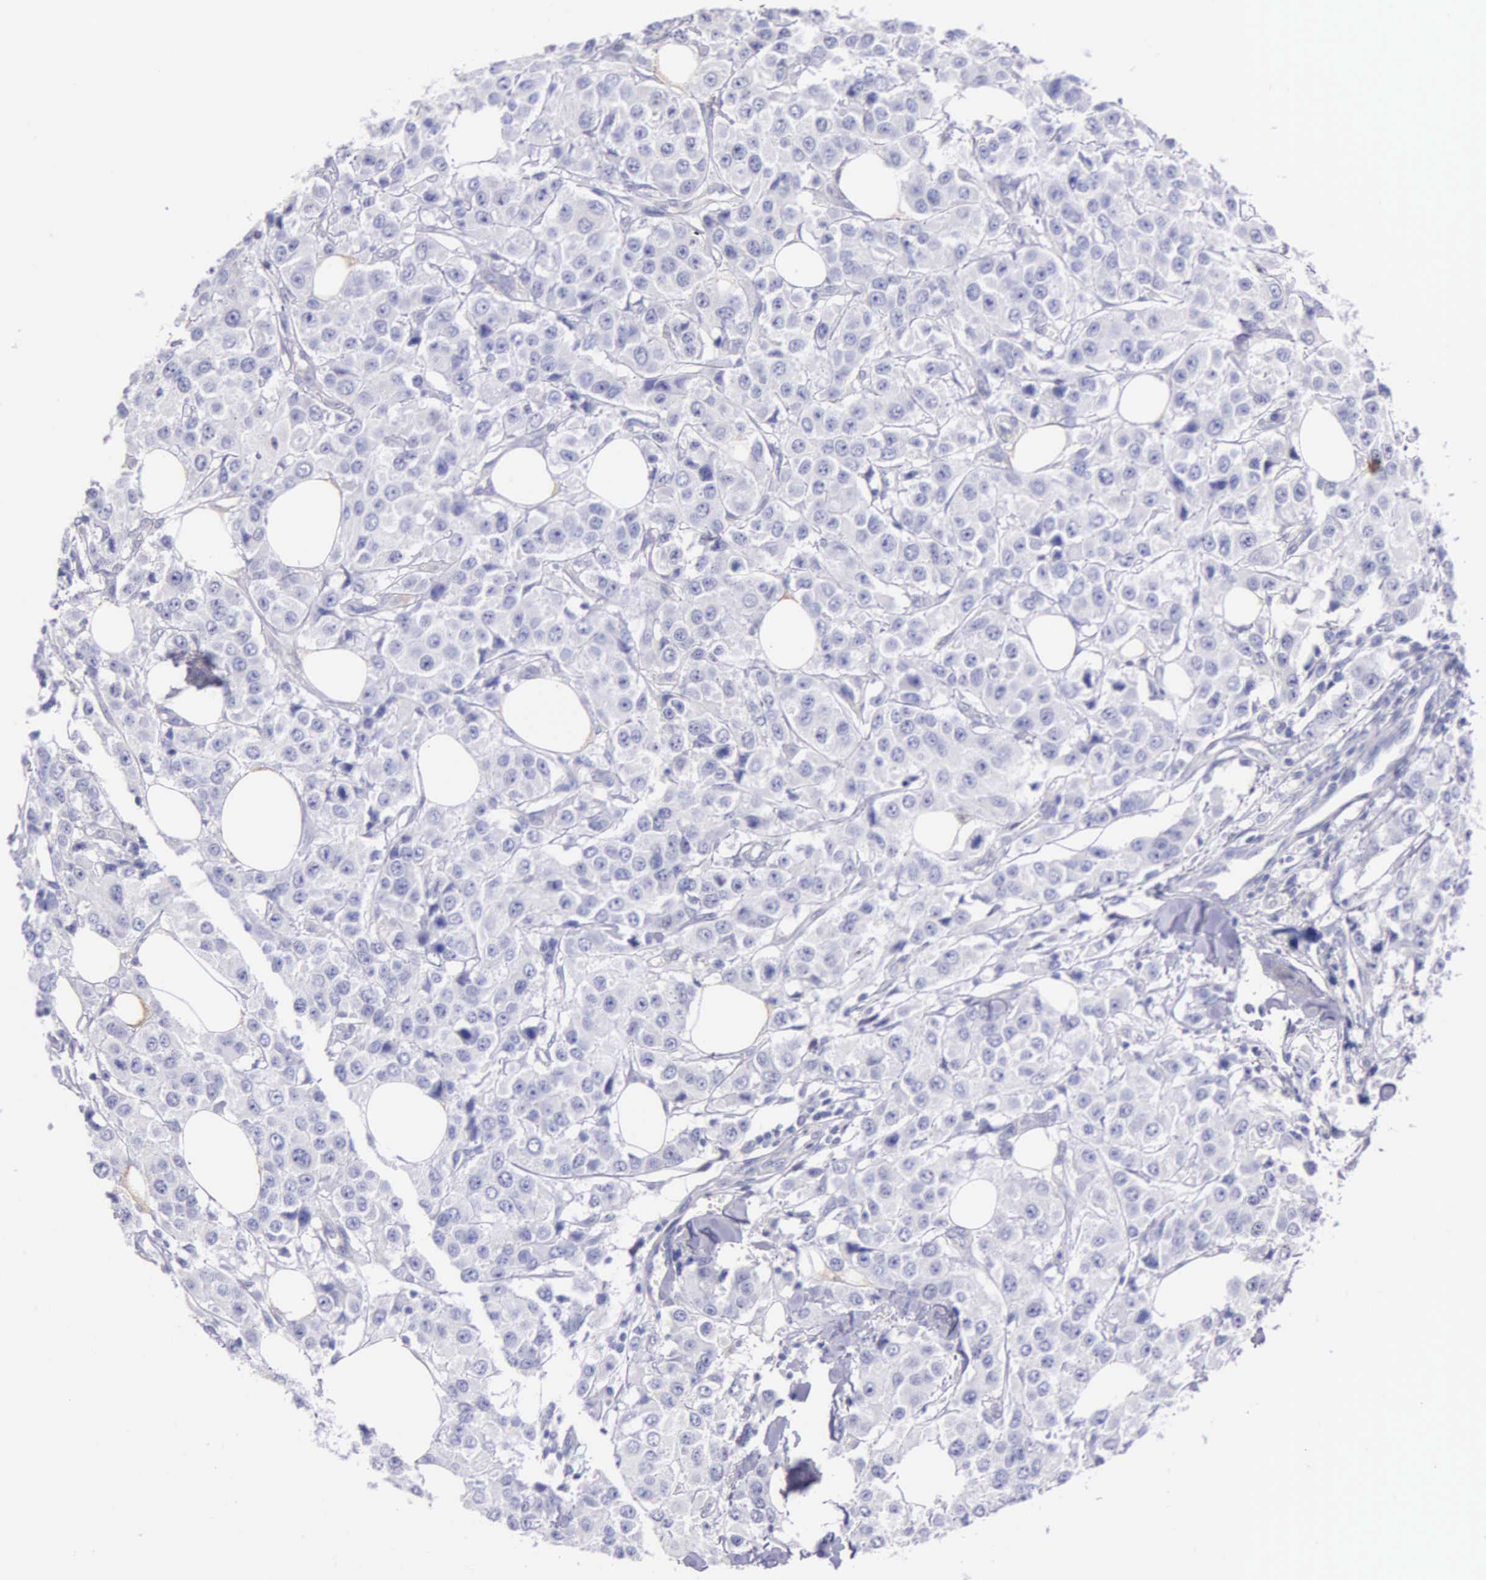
{"staining": {"intensity": "negative", "quantity": "none", "location": "none"}, "tissue": "breast cancer", "cell_type": "Tumor cells", "image_type": "cancer", "snomed": [{"axis": "morphology", "description": "Duct carcinoma"}, {"axis": "topography", "description": "Breast"}], "caption": "The image displays no significant expression in tumor cells of intraductal carcinoma (breast). The staining was performed using DAB to visualize the protein expression in brown, while the nuclei were stained in blue with hematoxylin (Magnification: 20x).", "gene": "GSTT2", "patient": {"sex": "female", "age": 58}}